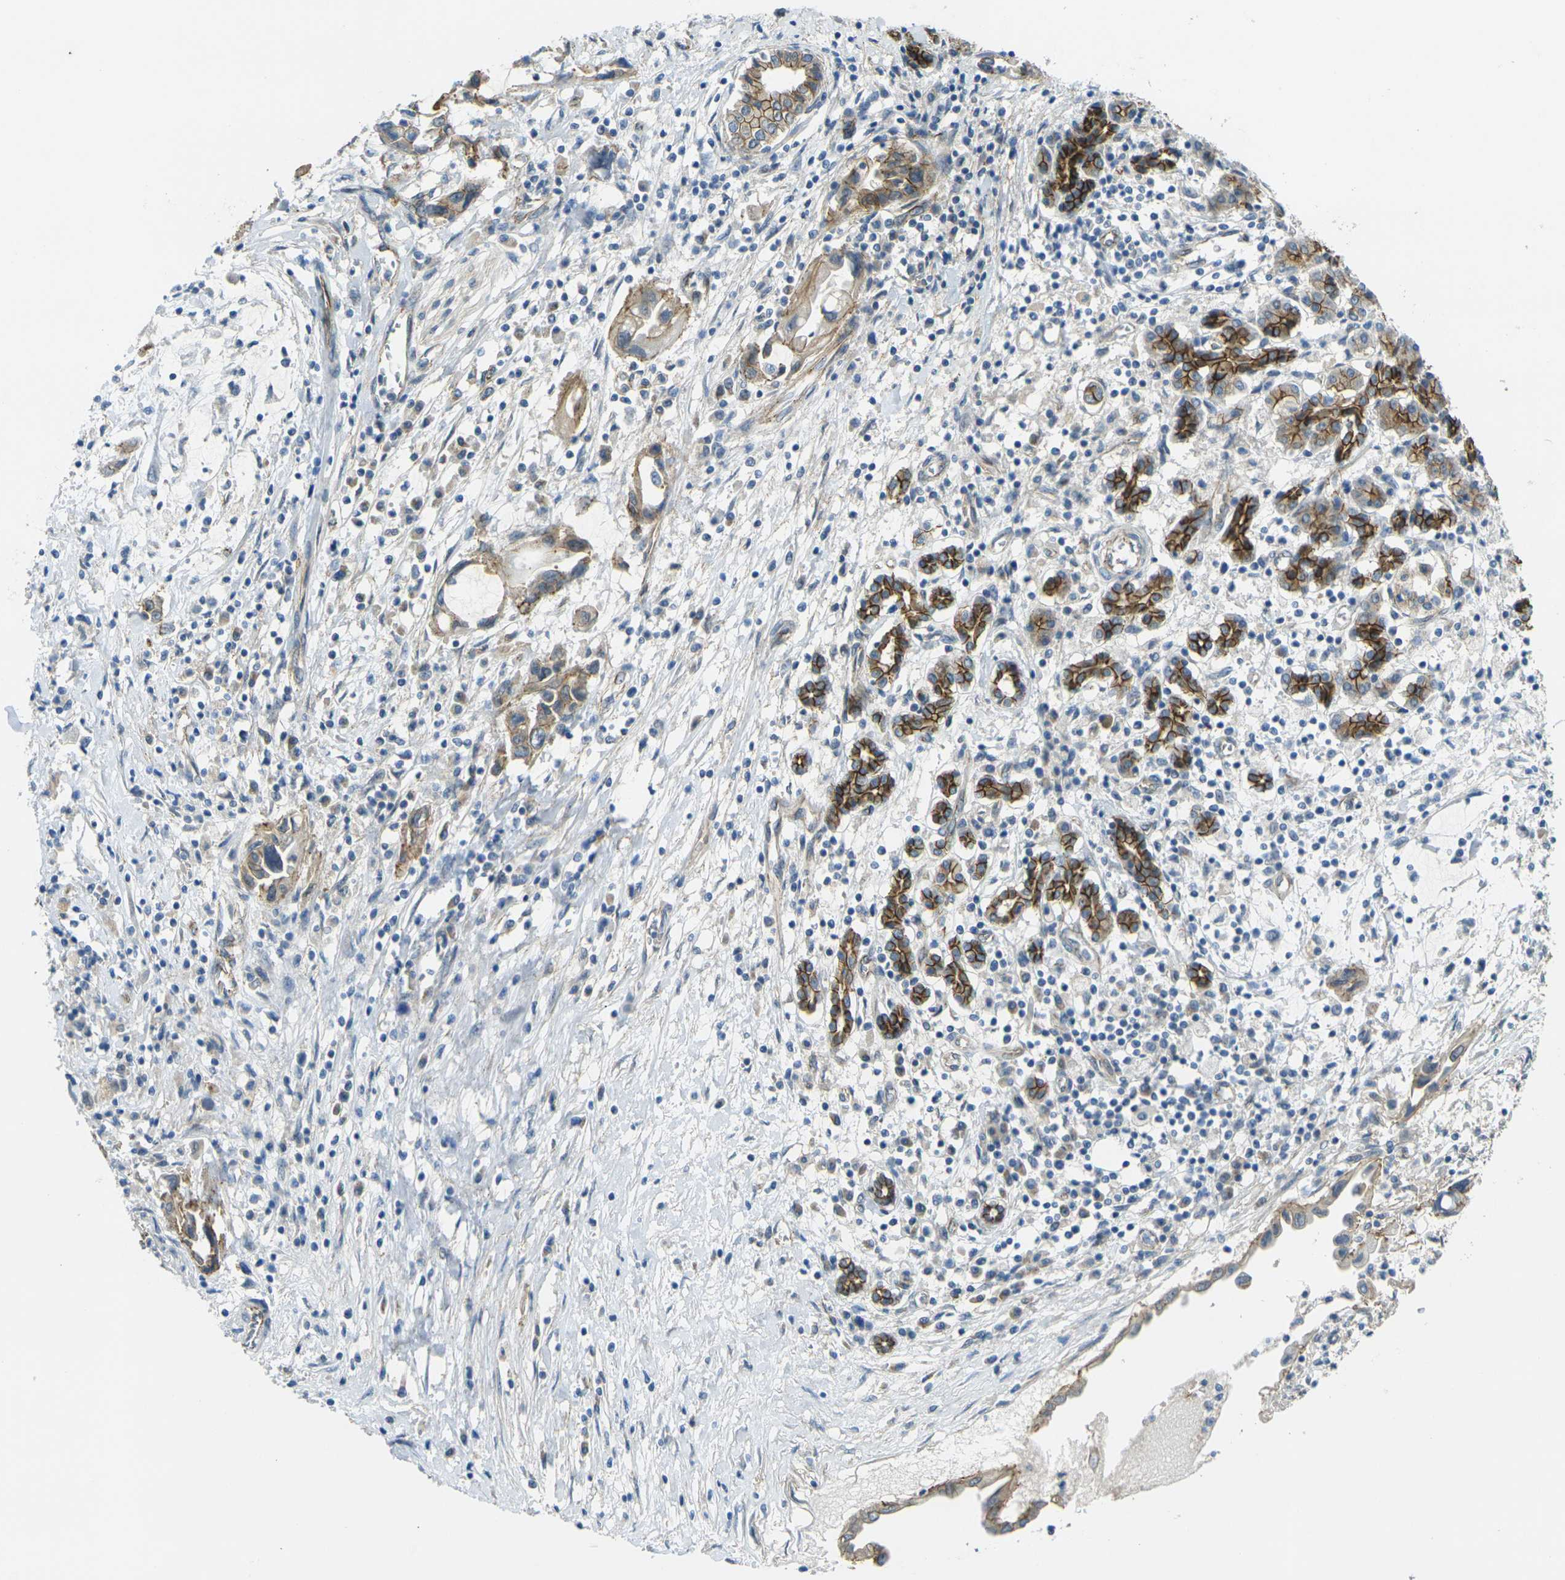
{"staining": {"intensity": "moderate", "quantity": ">75%", "location": "cytoplasmic/membranous"}, "tissue": "pancreatic cancer", "cell_type": "Tumor cells", "image_type": "cancer", "snomed": [{"axis": "morphology", "description": "Adenocarcinoma, NOS"}, {"axis": "topography", "description": "Pancreas"}], "caption": "IHC micrograph of pancreatic cancer stained for a protein (brown), which reveals medium levels of moderate cytoplasmic/membranous staining in about >75% of tumor cells.", "gene": "RHBDD1", "patient": {"sex": "female", "age": 57}}